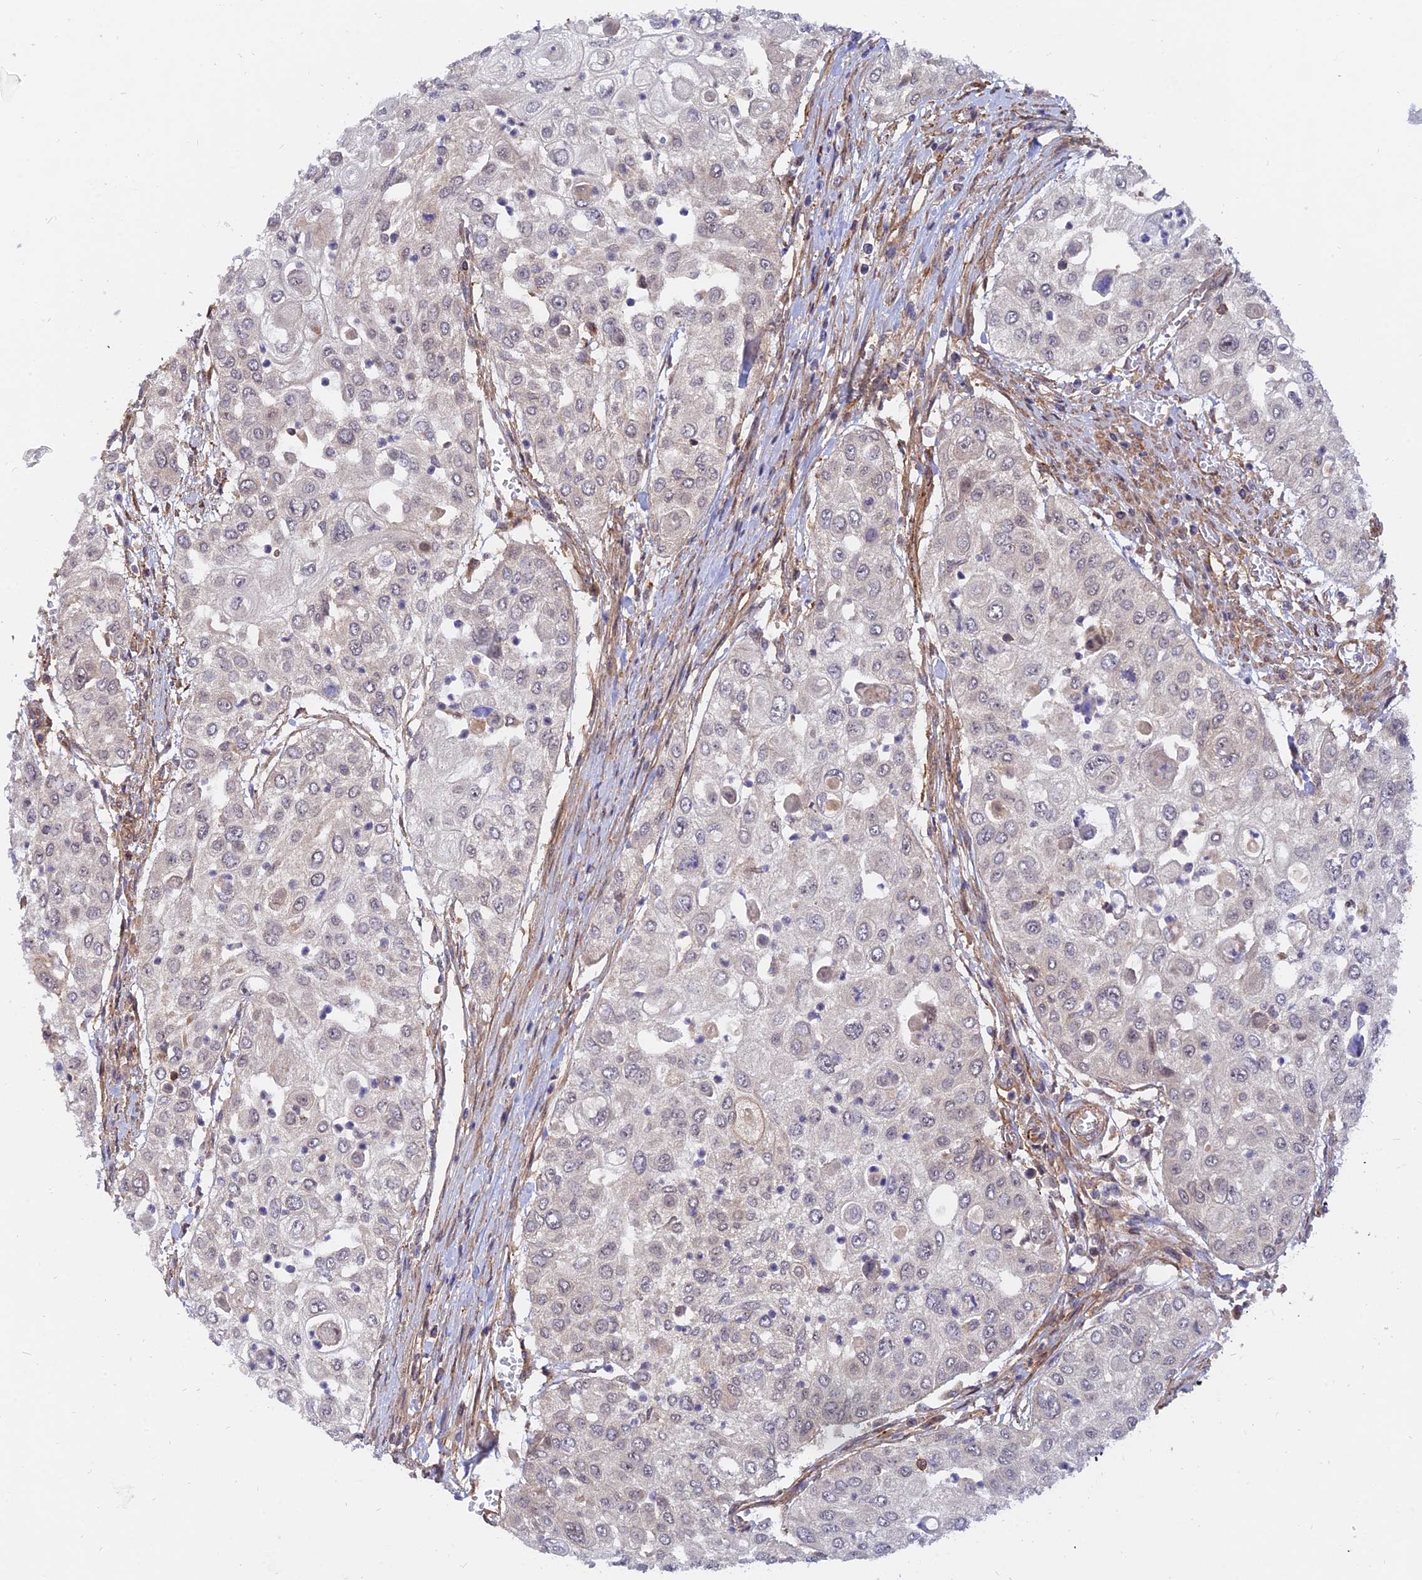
{"staining": {"intensity": "negative", "quantity": "none", "location": "none"}, "tissue": "urothelial cancer", "cell_type": "Tumor cells", "image_type": "cancer", "snomed": [{"axis": "morphology", "description": "Urothelial carcinoma, High grade"}, {"axis": "topography", "description": "Urinary bladder"}], "caption": "This is a photomicrograph of immunohistochemistry staining of urothelial cancer, which shows no expression in tumor cells. Nuclei are stained in blue.", "gene": "WDR41", "patient": {"sex": "female", "age": 79}}